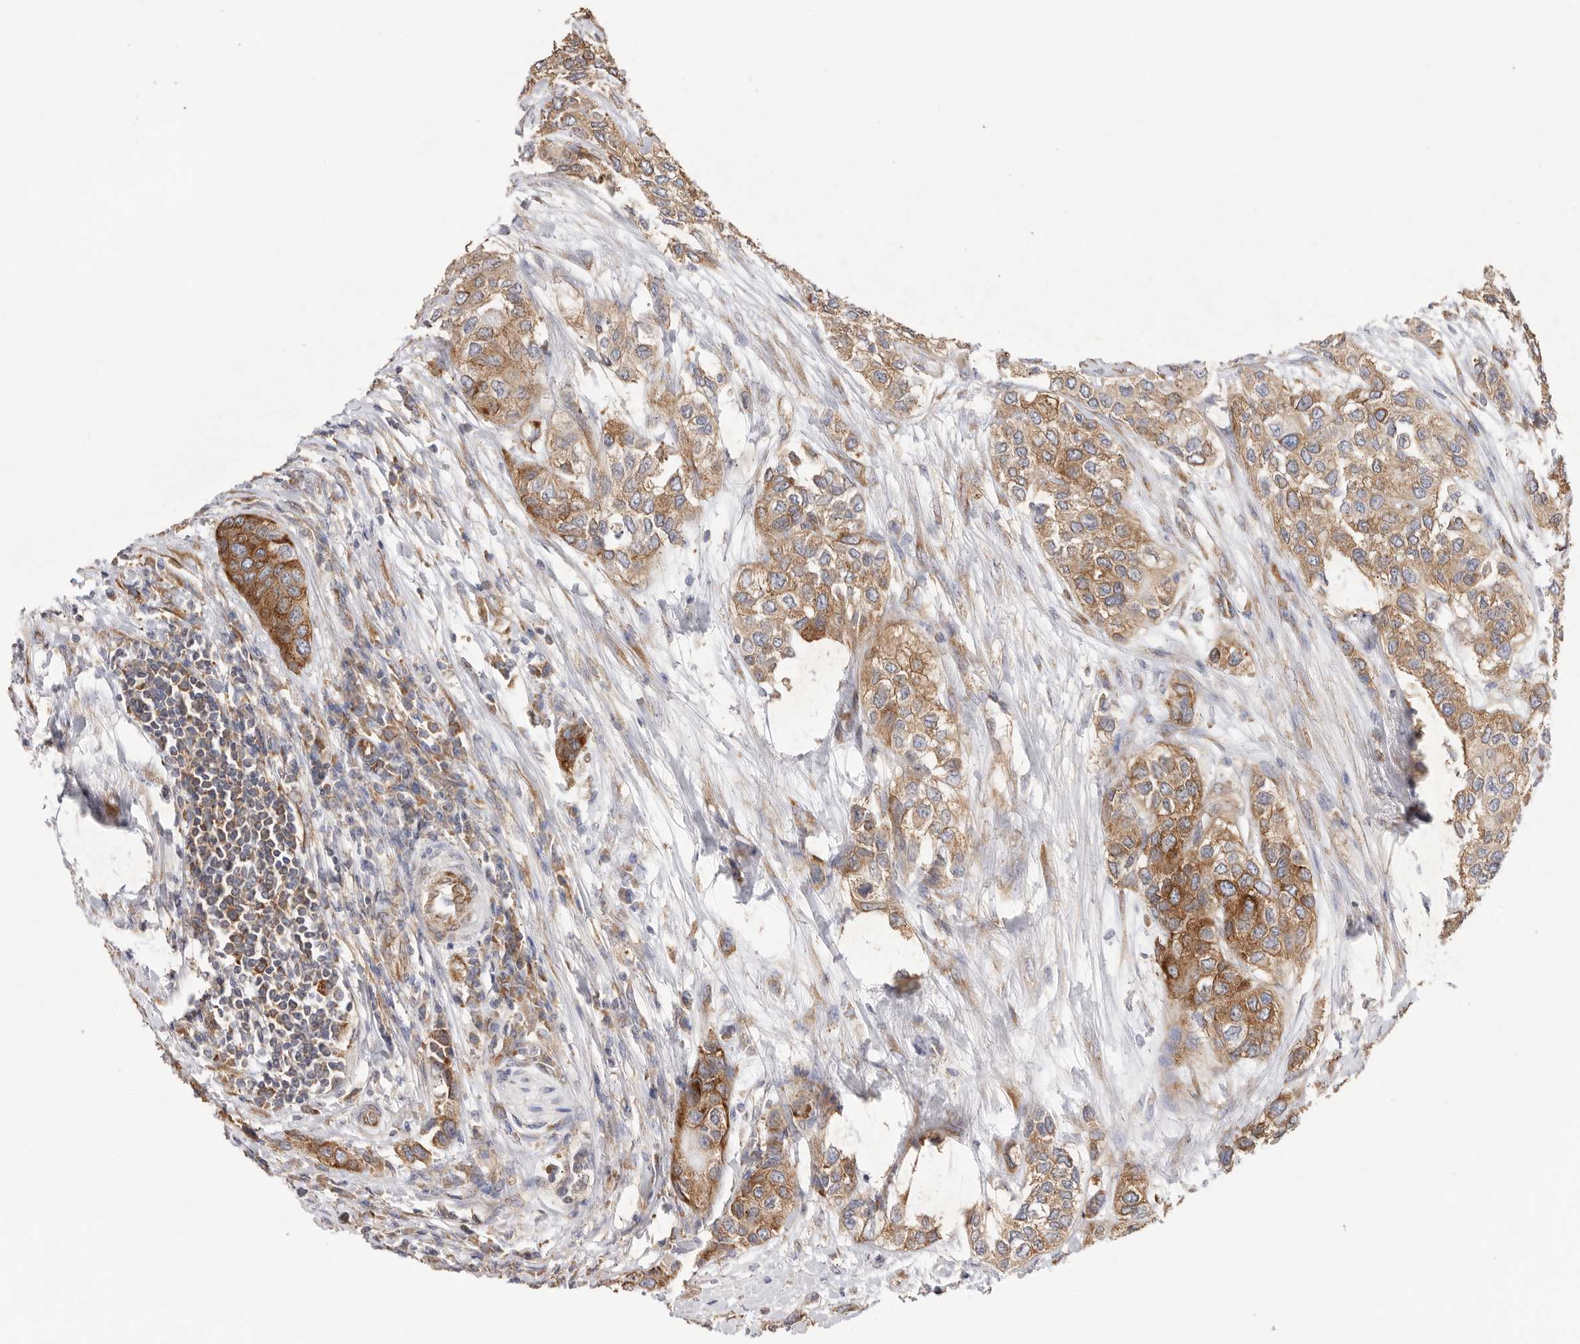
{"staining": {"intensity": "moderate", "quantity": ">75%", "location": "cytoplasmic/membranous"}, "tissue": "urothelial cancer", "cell_type": "Tumor cells", "image_type": "cancer", "snomed": [{"axis": "morphology", "description": "Urothelial carcinoma, High grade"}, {"axis": "topography", "description": "Urinary bladder"}], "caption": "Immunohistochemical staining of urothelial carcinoma (high-grade) demonstrates medium levels of moderate cytoplasmic/membranous protein positivity in approximately >75% of tumor cells. (Stains: DAB in brown, nuclei in blue, Microscopy: brightfield microscopy at high magnification).", "gene": "SERBP1", "patient": {"sex": "female", "age": 56}}